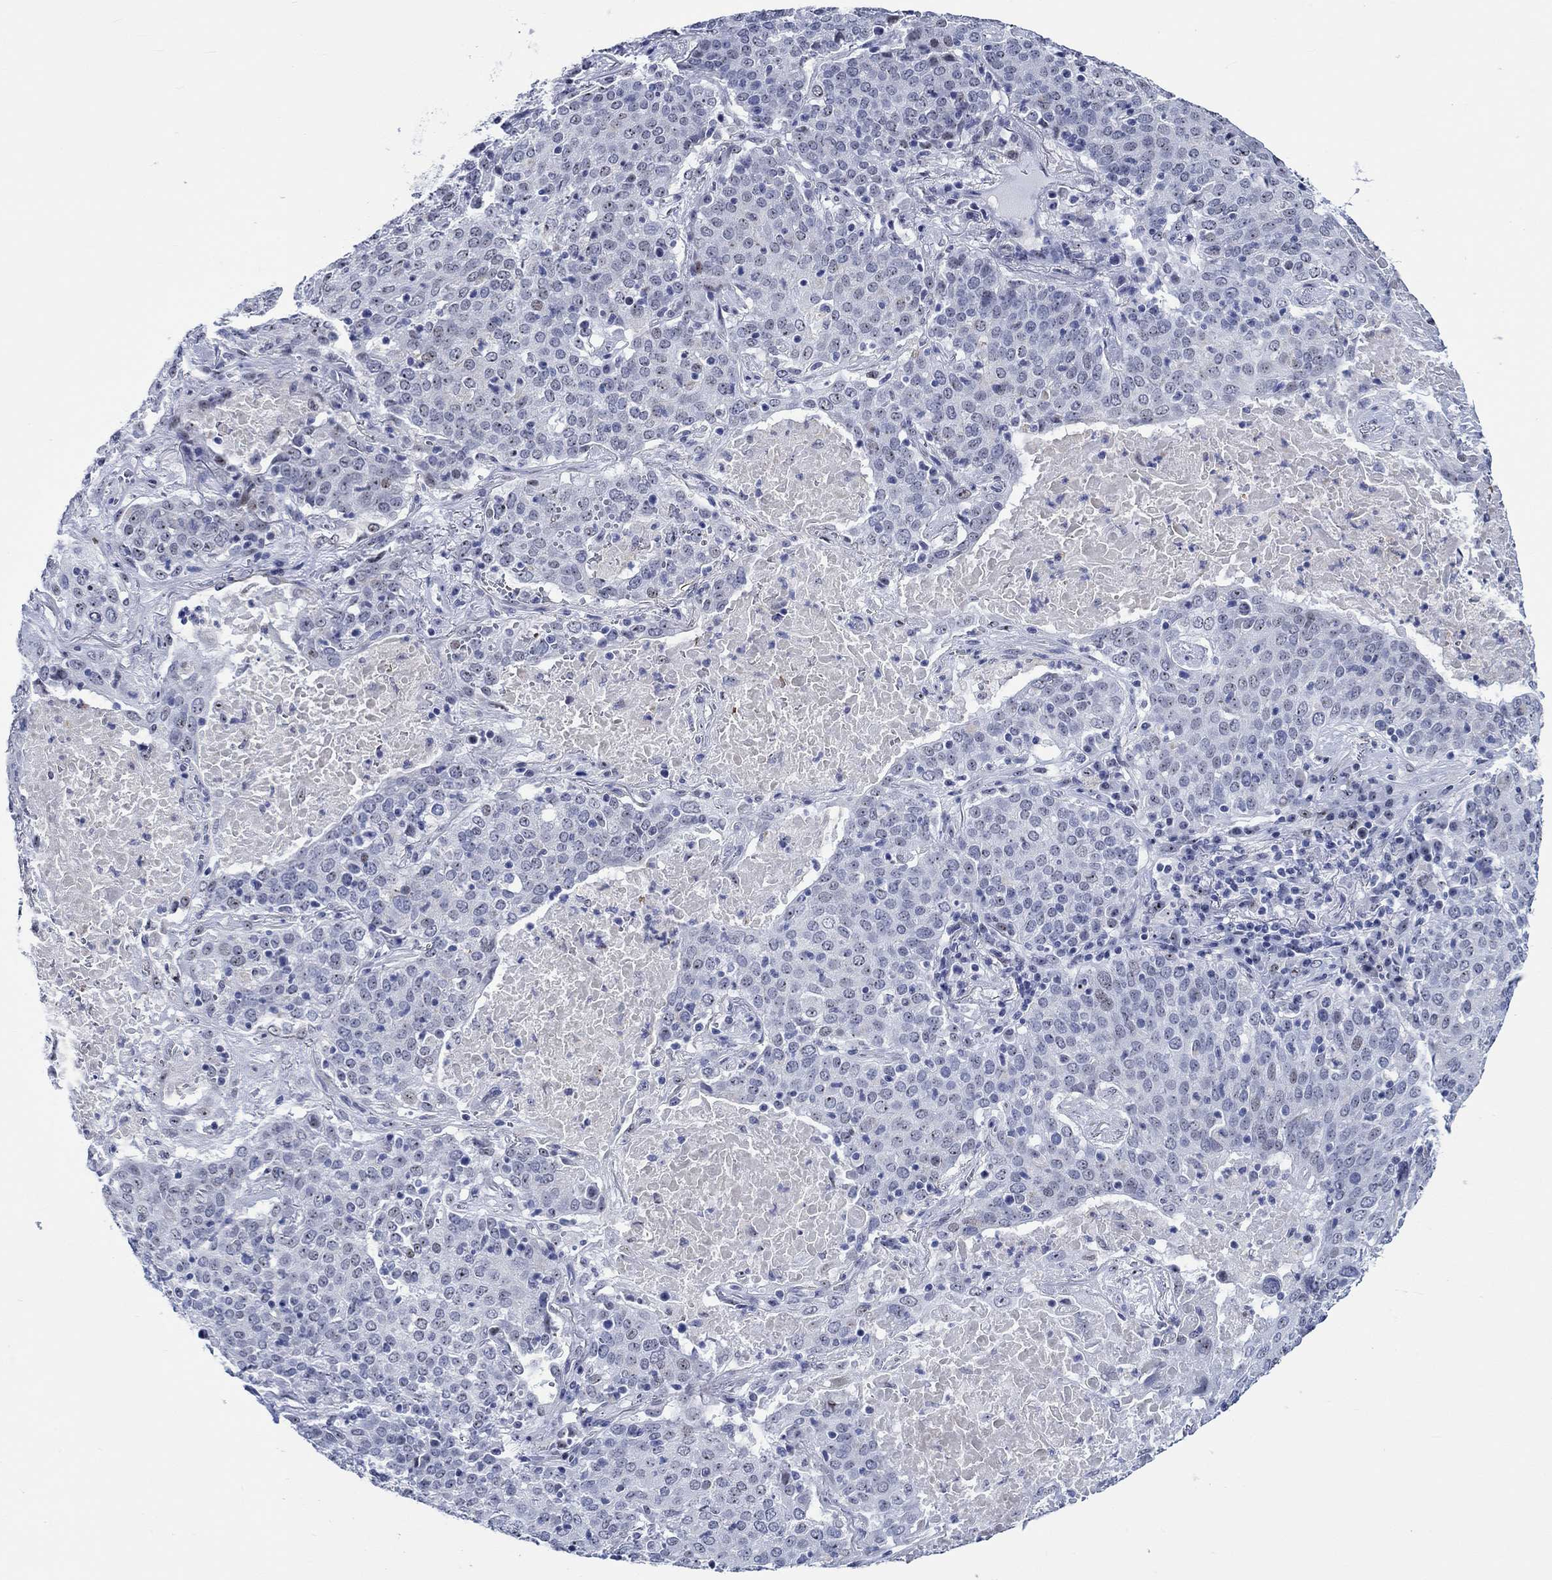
{"staining": {"intensity": "moderate", "quantity": "<25%", "location": "nuclear"}, "tissue": "lung cancer", "cell_type": "Tumor cells", "image_type": "cancer", "snomed": [{"axis": "morphology", "description": "Squamous cell carcinoma, NOS"}, {"axis": "topography", "description": "Lung"}], "caption": "A brown stain labels moderate nuclear staining of a protein in lung squamous cell carcinoma tumor cells.", "gene": "ZNF446", "patient": {"sex": "male", "age": 82}}